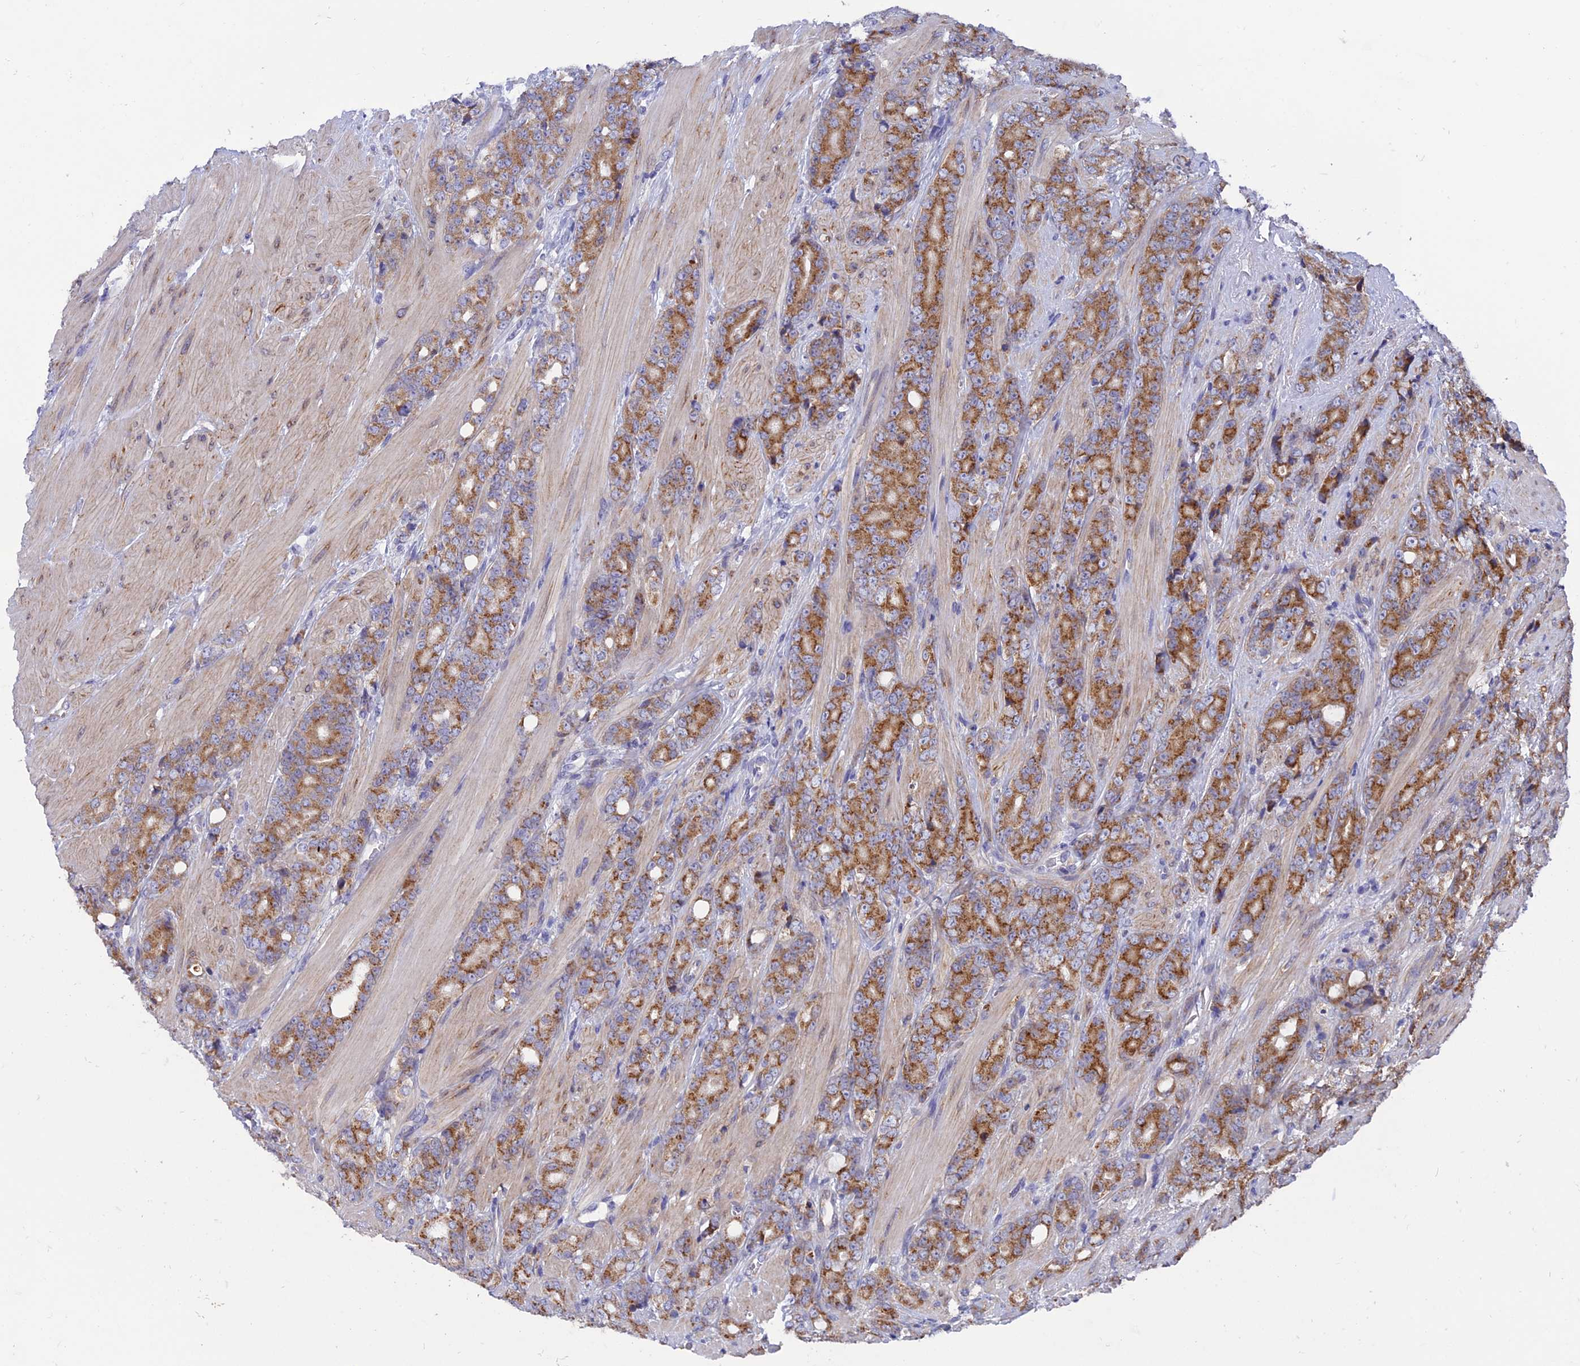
{"staining": {"intensity": "moderate", "quantity": ">75%", "location": "cytoplasmic/membranous"}, "tissue": "prostate cancer", "cell_type": "Tumor cells", "image_type": "cancer", "snomed": [{"axis": "morphology", "description": "Adenocarcinoma, High grade"}, {"axis": "topography", "description": "Prostate"}], "caption": "Prostate cancer stained for a protein (brown) exhibits moderate cytoplasmic/membranous positive positivity in approximately >75% of tumor cells.", "gene": "AK4", "patient": {"sex": "male", "age": 62}}